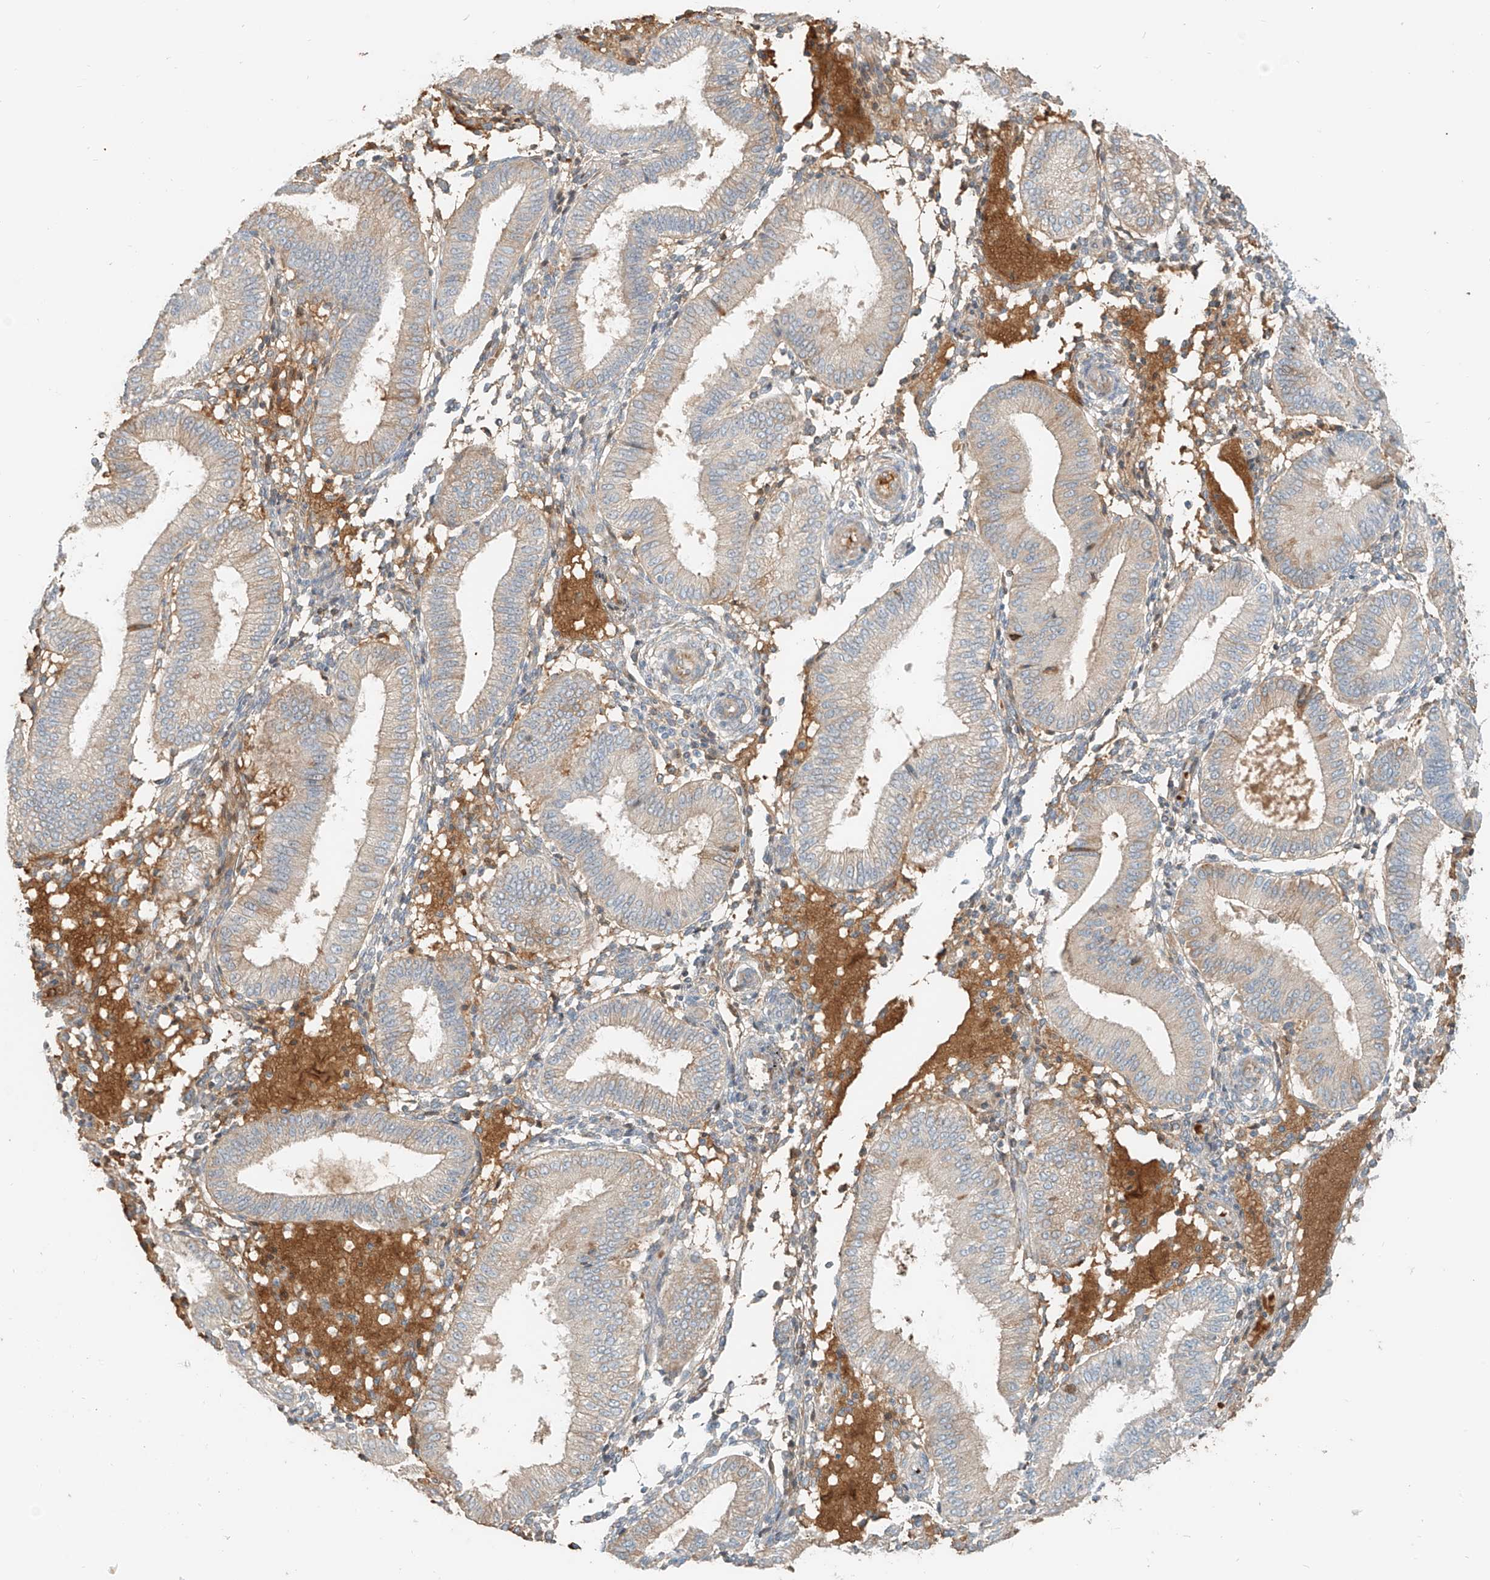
{"staining": {"intensity": "weak", "quantity": "<25%", "location": "cytoplasmic/membranous"}, "tissue": "endometrium", "cell_type": "Cells in endometrial stroma", "image_type": "normal", "snomed": [{"axis": "morphology", "description": "Normal tissue, NOS"}, {"axis": "topography", "description": "Endometrium"}], "caption": "Immunohistochemistry histopathology image of unremarkable human endometrium stained for a protein (brown), which reveals no positivity in cells in endometrial stroma.", "gene": "FSTL1", "patient": {"sex": "female", "age": 39}}